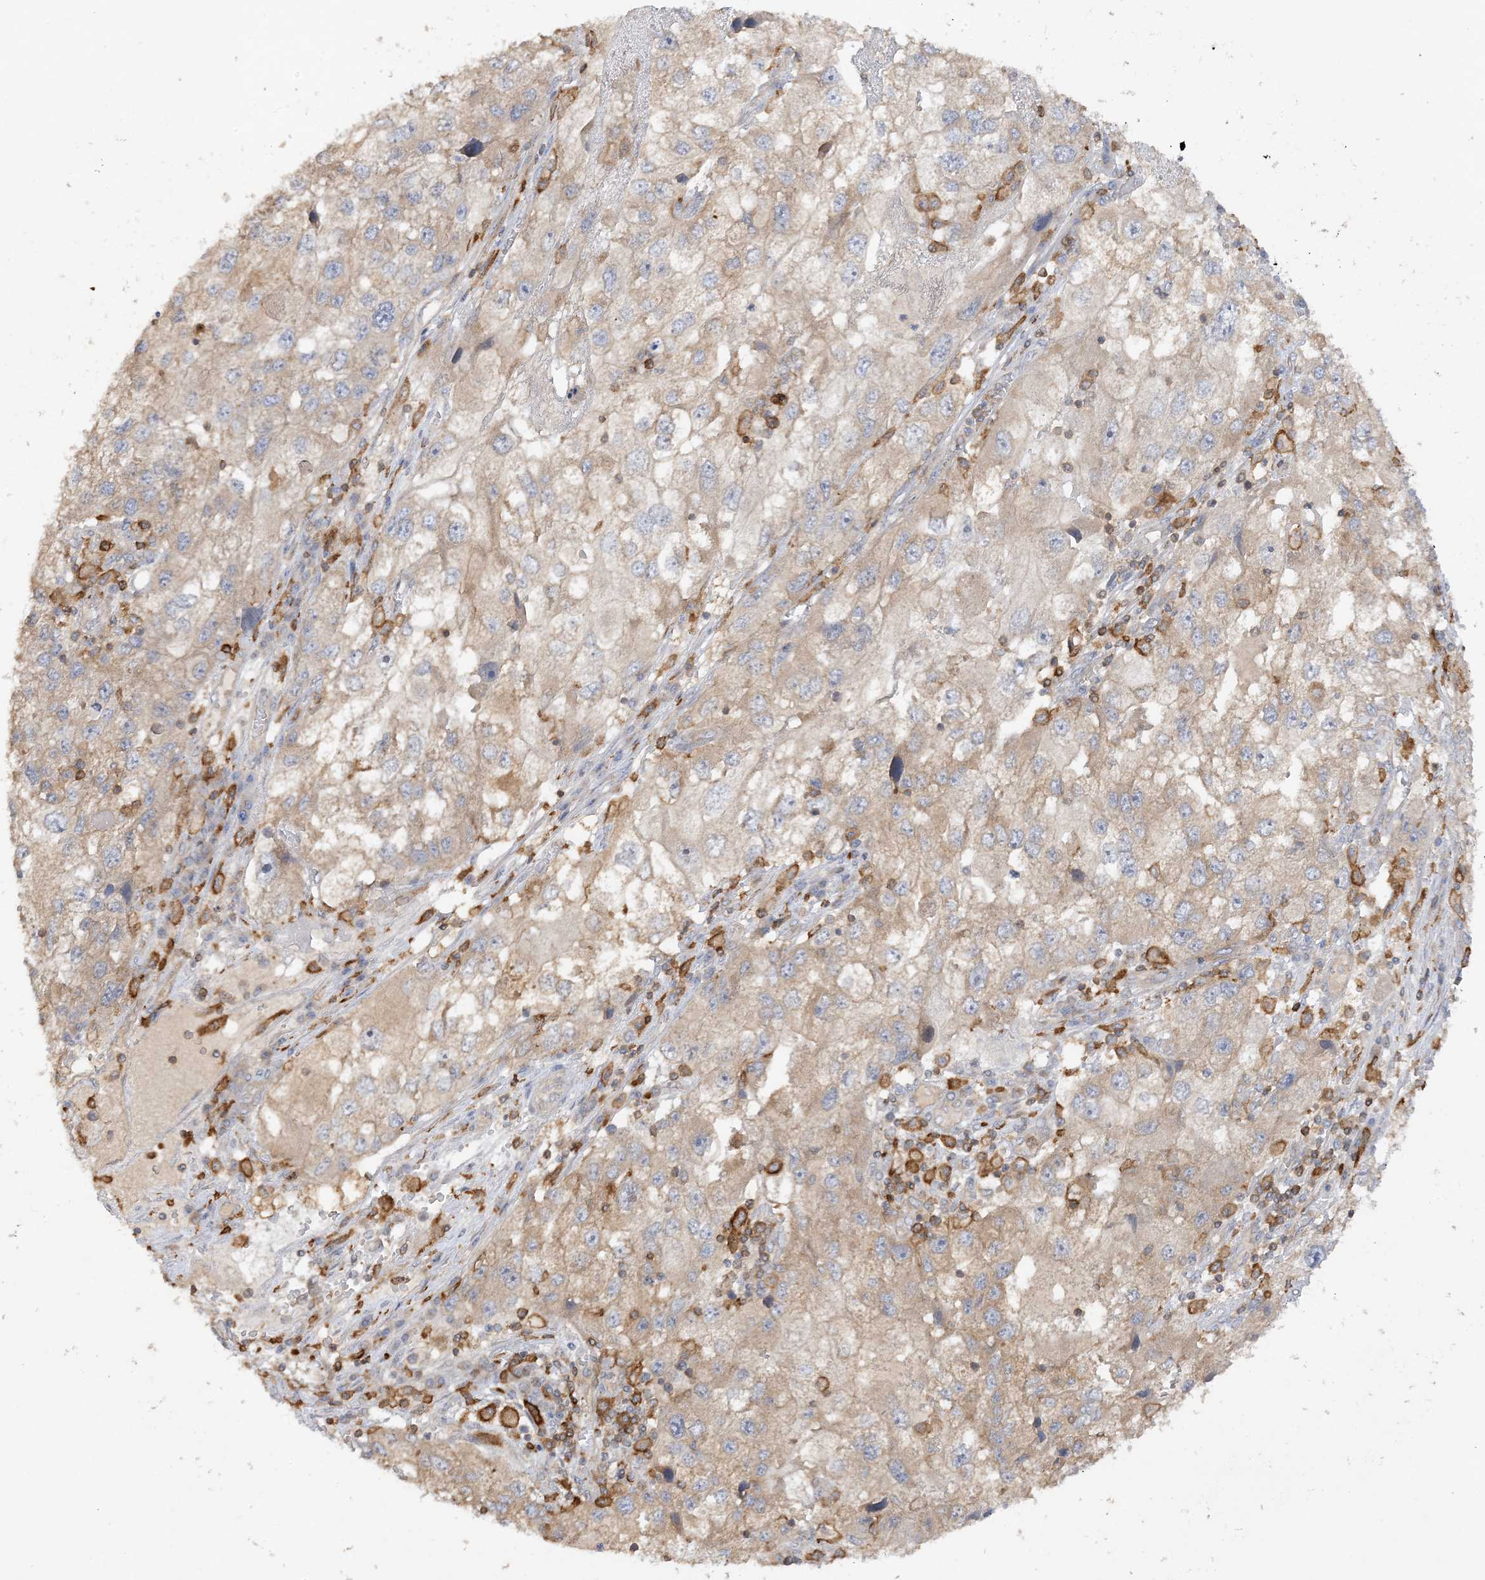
{"staining": {"intensity": "weak", "quantity": "25%-75%", "location": "cytoplasmic/membranous"}, "tissue": "endometrial cancer", "cell_type": "Tumor cells", "image_type": "cancer", "snomed": [{"axis": "morphology", "description": "Adenocarcinoma, NOS"}, {"axis": "topography", "description": "Endometrium"}], "caption": "Immunohistochemistry of endometrial cancer (adenocarcinoma) displays low levels of weak cytoplasmic/membranous expression in approximately 25%-75% of tumor cells.", "gene": "PHACTR2", "patient": {"sex": "female", "age": 49}}